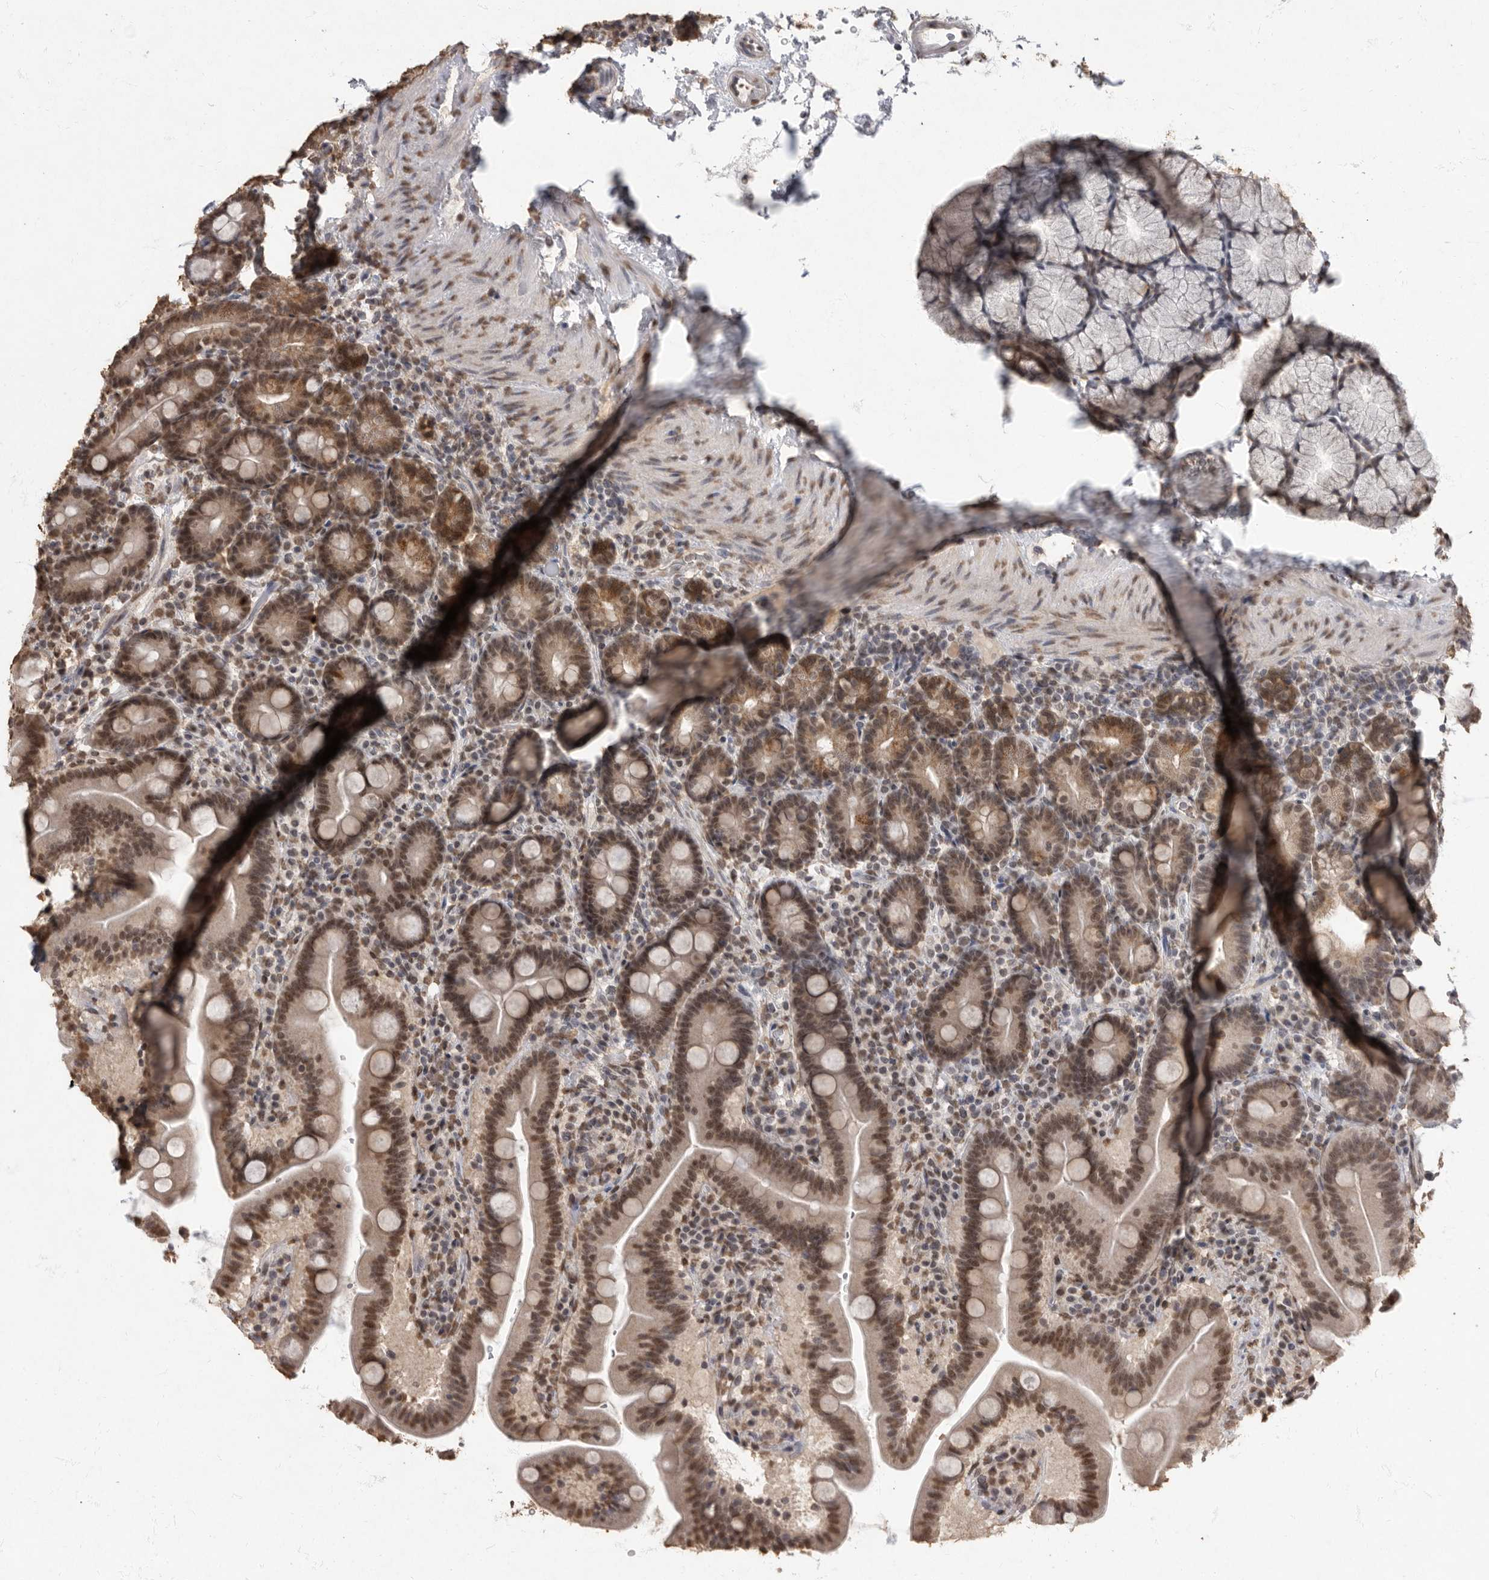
{"staining": {"intensity": "moderate", "quantity": ">75%", "location": "cytoplasmic/membranous,nuclear"}, "tissue": "duodenum", "cell_type": "Glandular cells", "image_type": "normal", "snomed": [{"axis": "morphology", "description": "Normal tissue, NOS"}, {"axis": "topography", "description": "Duodenum"}], "caption": "Immunohistochemical staining of unremarkable human duodenum displays >75% levels of moderate cytoplasmic/membranous,nuclear protein expression in approximately >75% of glandular cells.", "gene": "NBL1", "patient": {"sex": "male", "age": 54}}